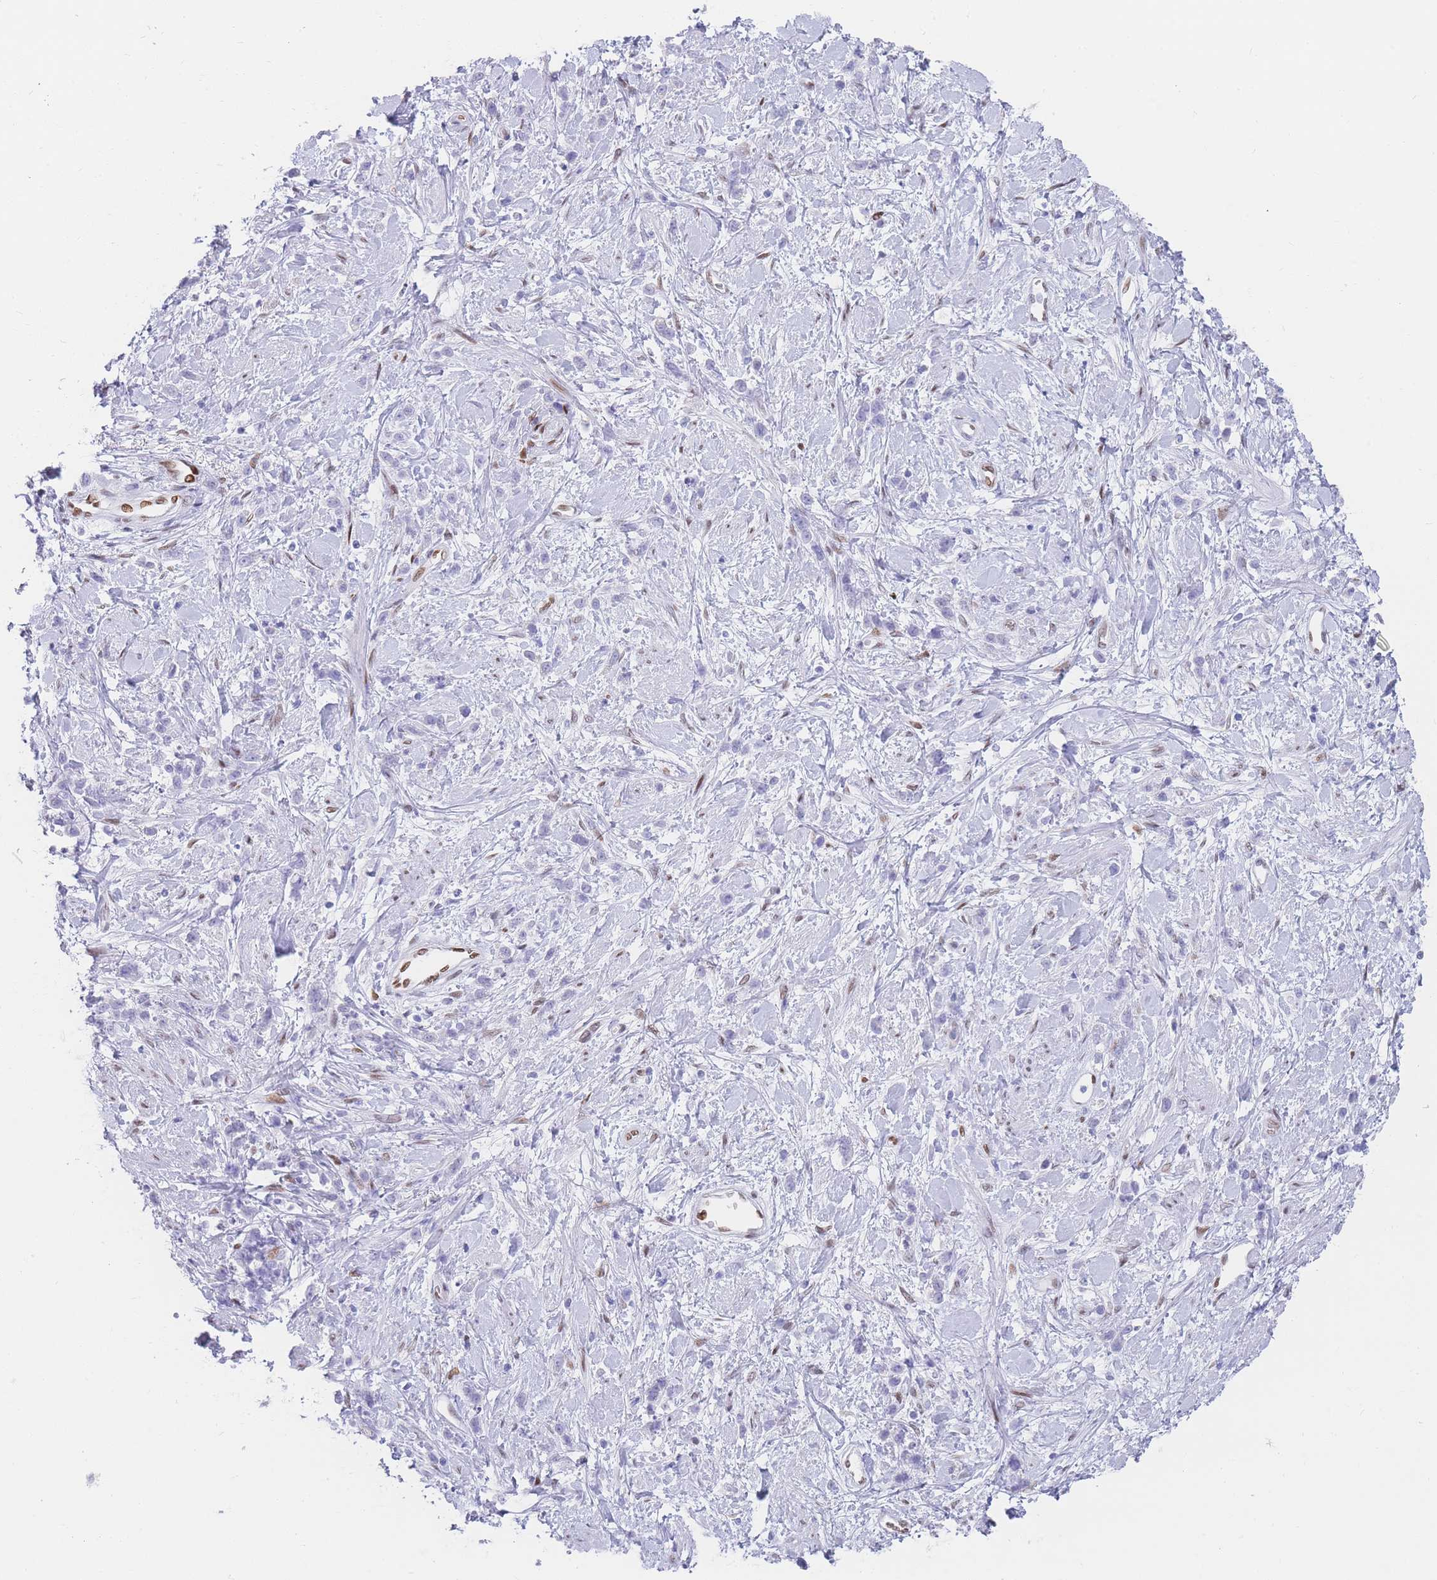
{"staining": {"intensity": "negative", "quantity": "none", "location": "none"}, "tissue": "stomach cancer", "cell_type": "Tumor cells", "image_type": "cancer", "snomed": [{"axis": "morphology", "description": "Adenocarcinoma, NOS"}, {"axis": "topography", "description": "Stomach"}], "caption": "A micrograph of stomach cancer (adenocarcinoma) stained for a protein displays no brown staining in tumor cells.", "gene": "PSMB5", "patient": {"sex": "female", "age": 60}}